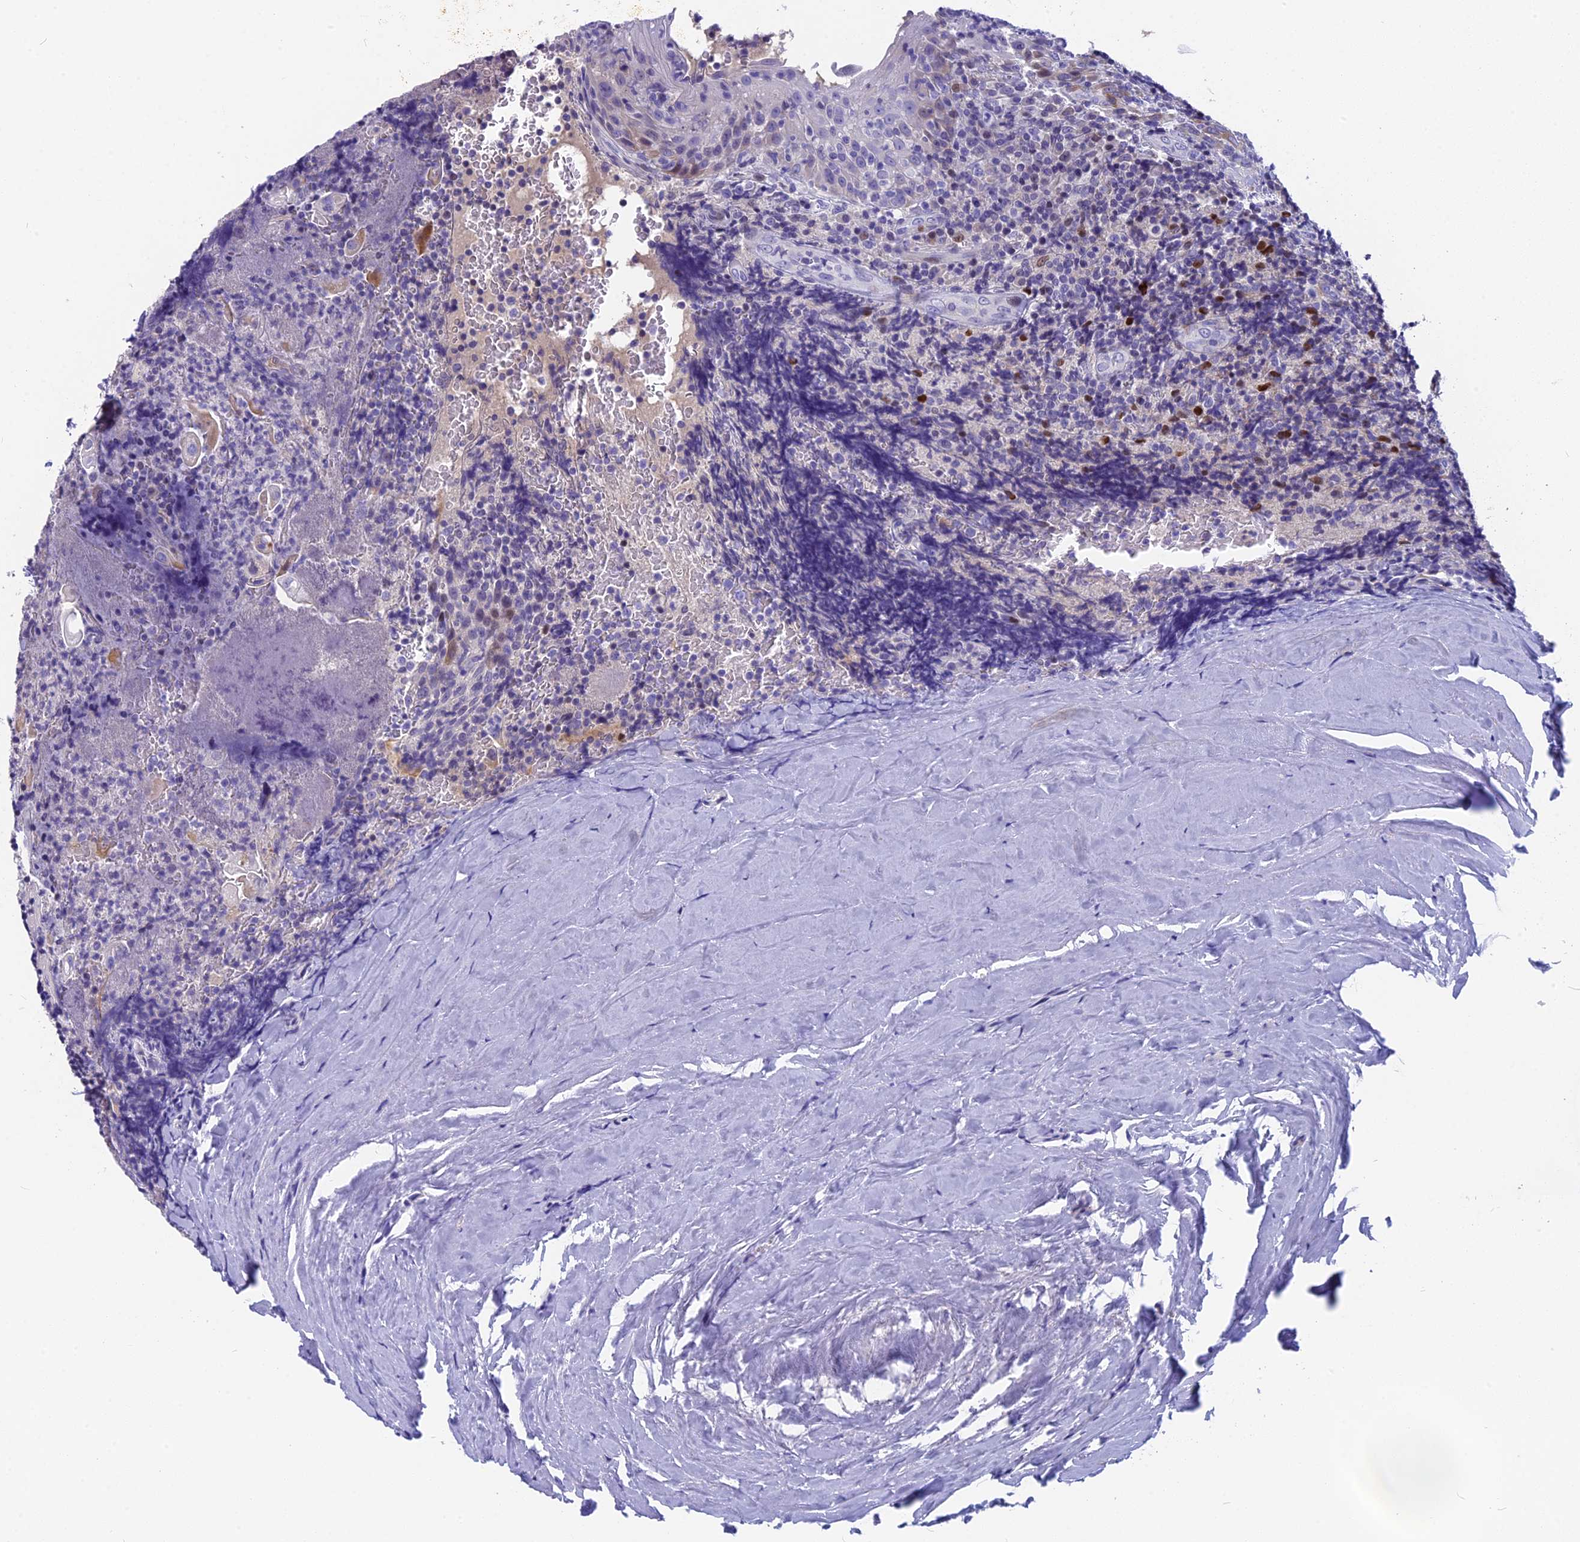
{"staining": {"intensity": "moderate", "quantity": "<25%", "location": "nuclear"}, "tissue": "tonsil", "cell_type": "Germinal center cells", "image_type": "normal", "snomed": [{"axis": "morphology", "description": "Normal tissue, NOS"}, {"axis": "topography", "description": "Tonsil"}], "caption": "Immunohistochemical staining of normal tonsil demonstrates moderate nuclear protein staining in approximately <25% of germinal center cells. The staining is performed using DAB brown chromogen to label protein expression. The nuclei are counter-stained blue using hematoxylin.", "gene": "NKPD1", "patient": {"sex": "male", "age": 37}}